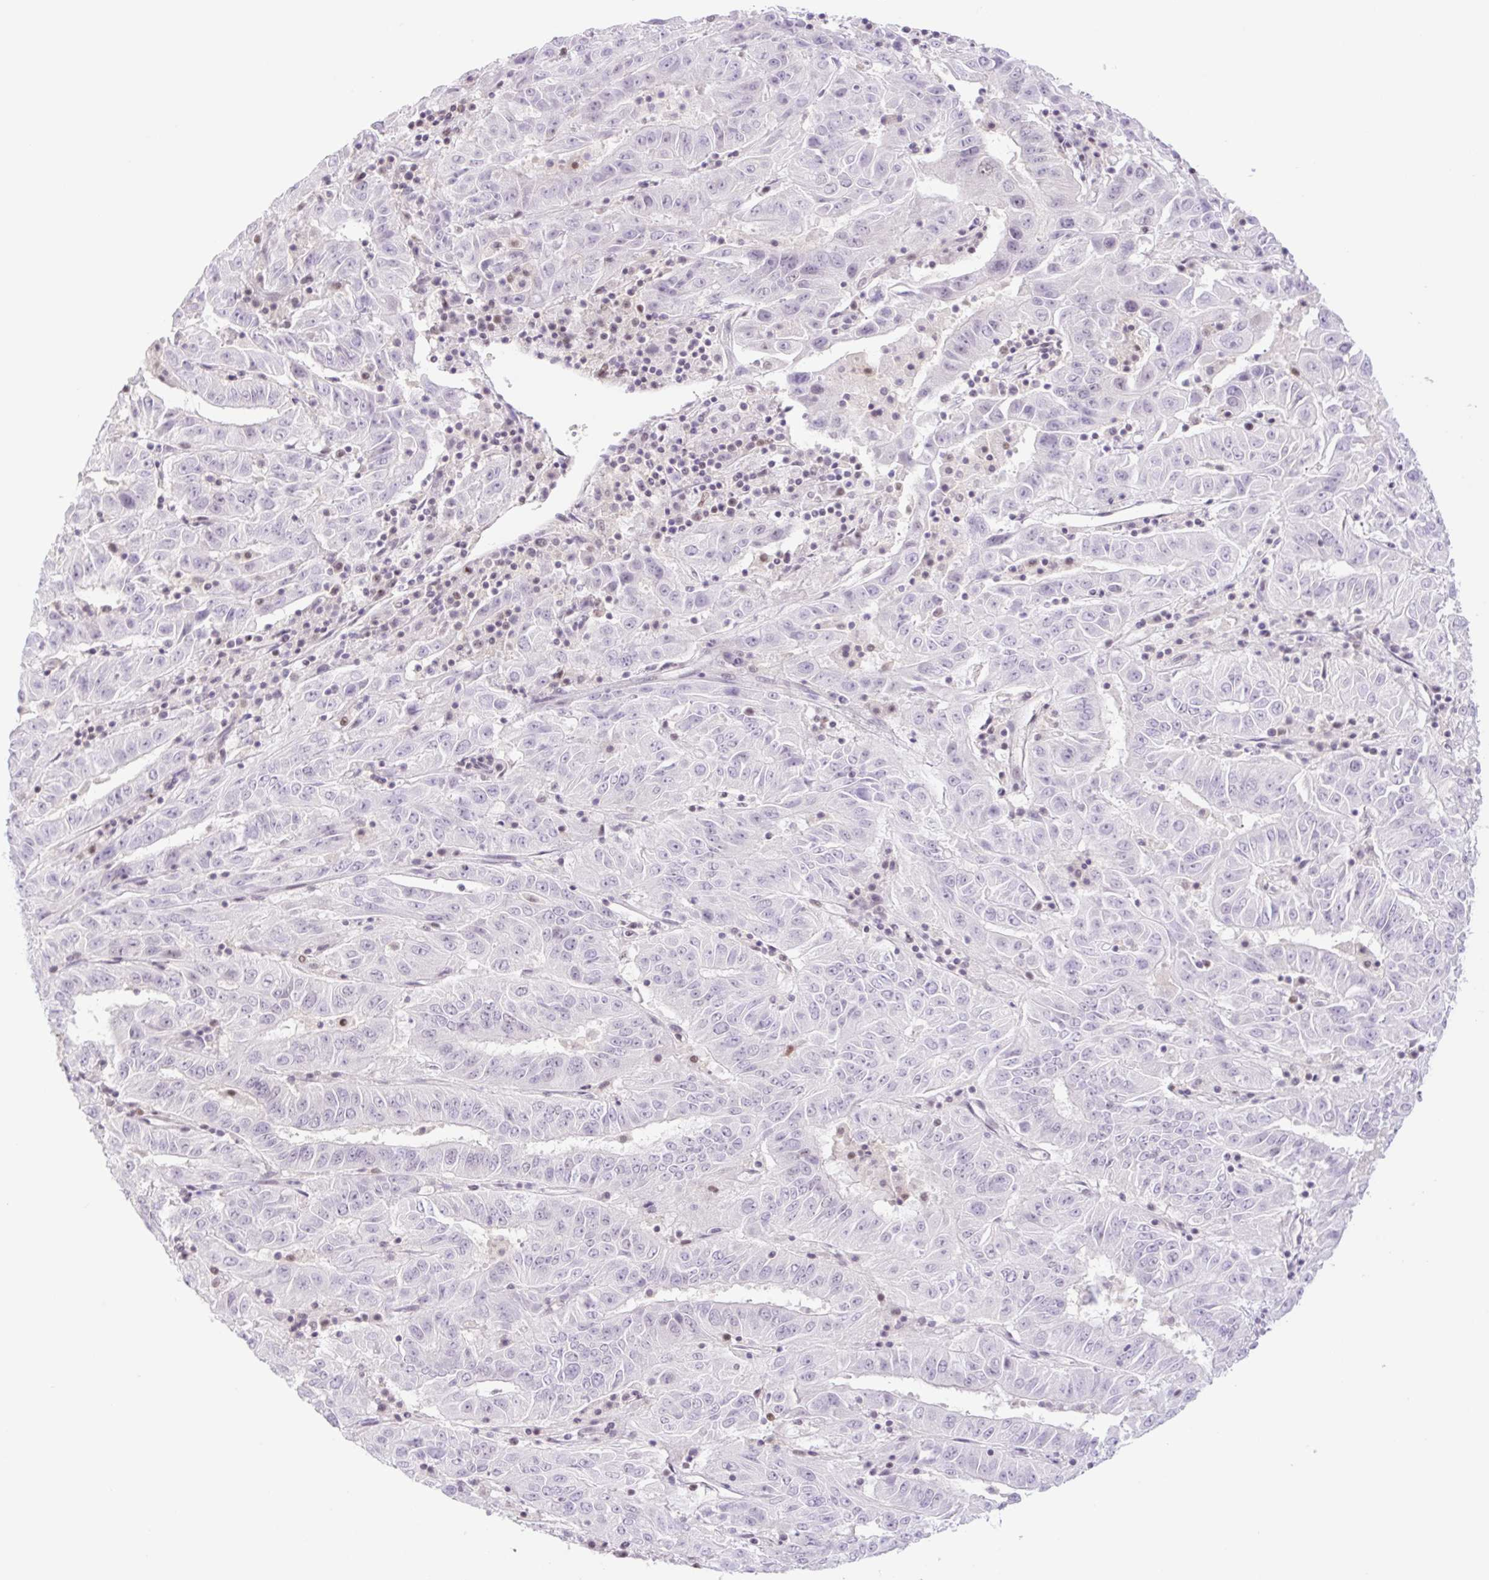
{"staining": {"intensity": "negative", "quantity": "none", "location": "none"}, "tissue": "pancreatic cancer", "cell_type": "Tumor cells", "image_type": "cancer", "snomed": [{"axis": "morphology", "description": "Adenocarcinoma, NOS"}, {"axis": "topography", "description": "Pancreas"}], "caption": "Human pancreatic cancer stained for a protein using IHC displays no expression in tumor cells.", "gene": "TLE3", "patient": {"sex": "male", "age": 63}}